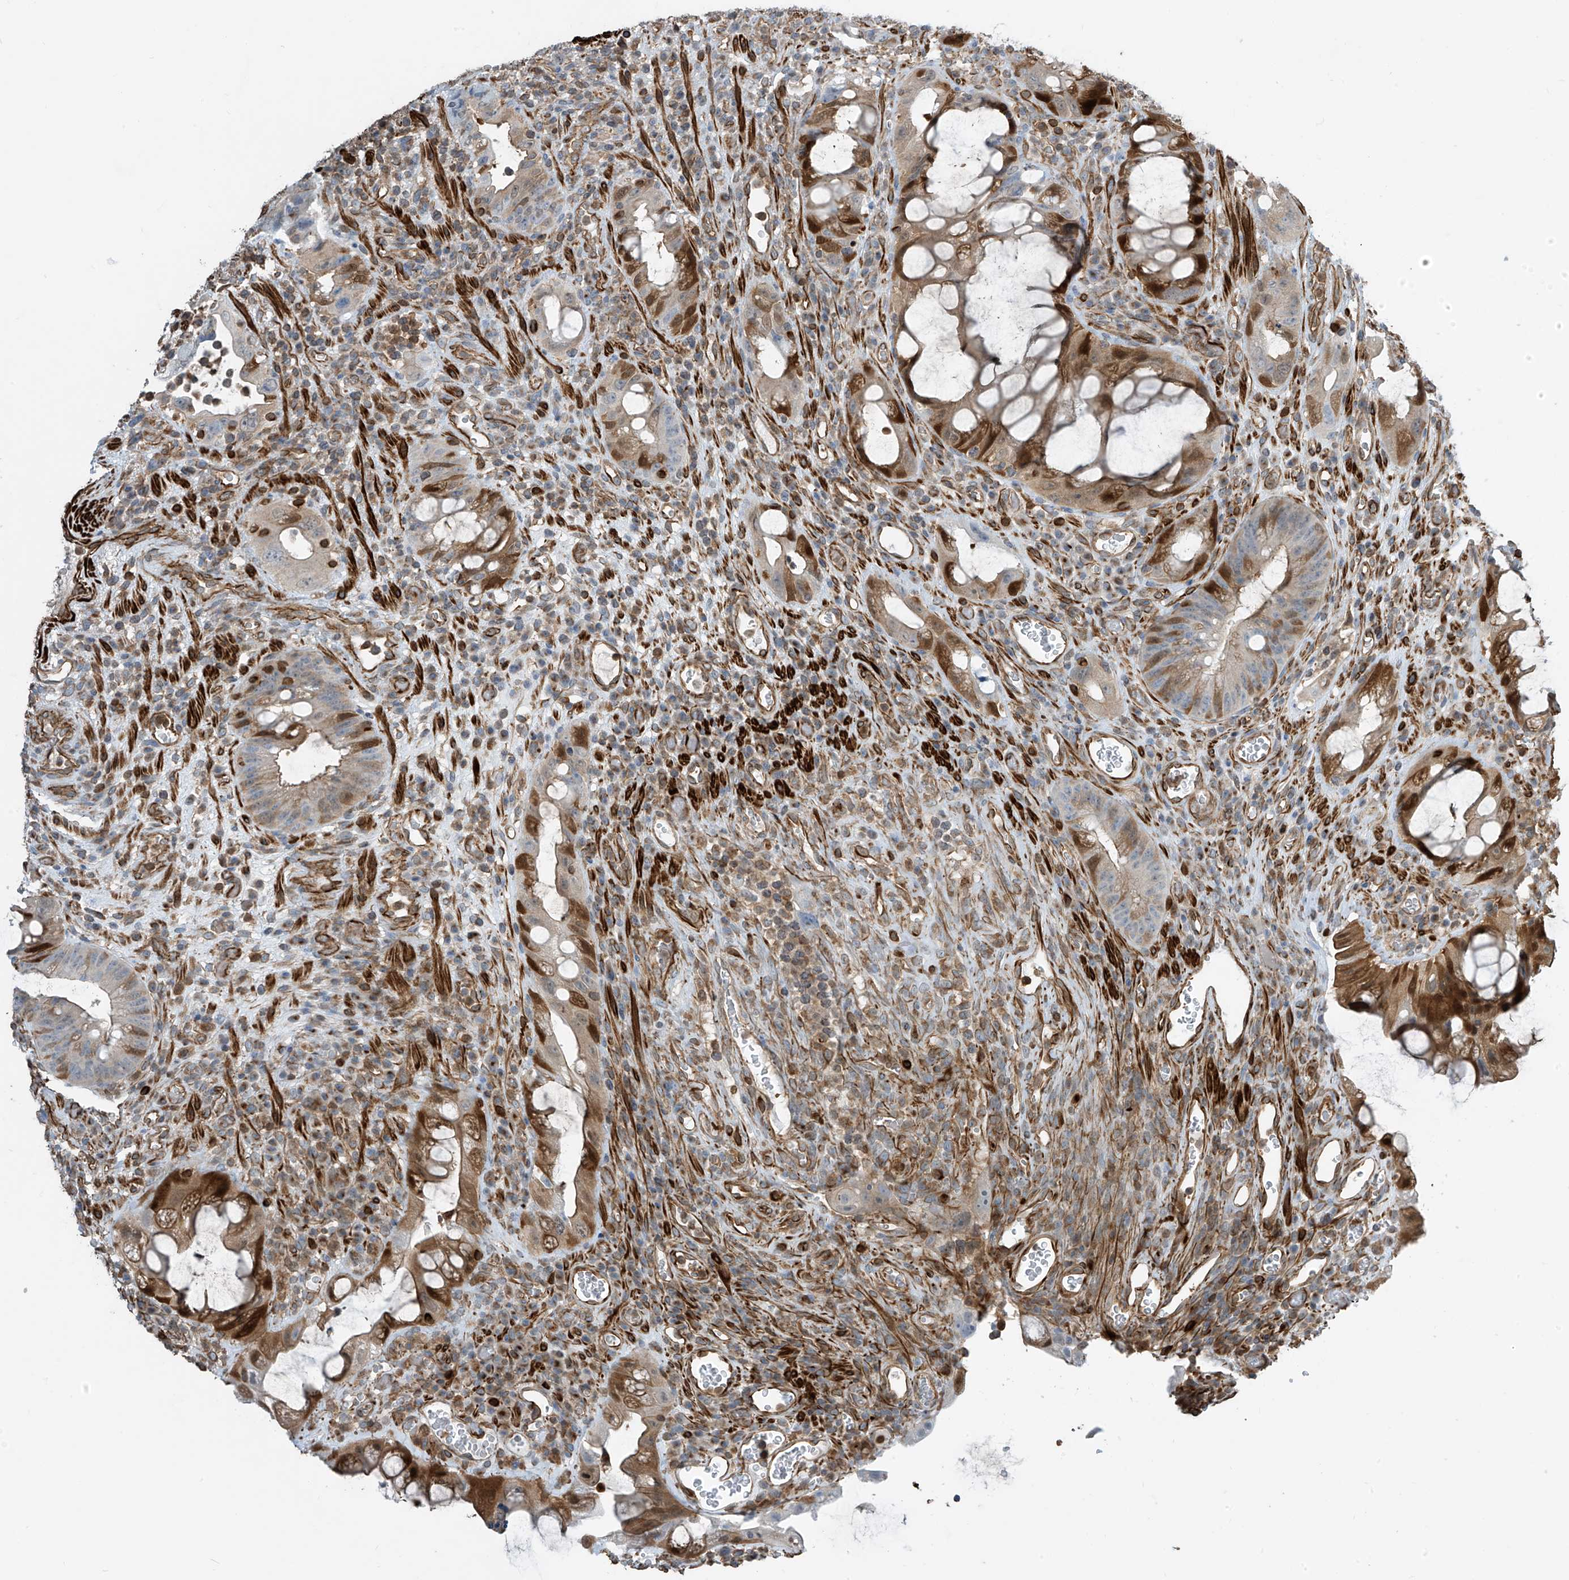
{"staining": {"intensity": "moderate", "quantity": "<25%", "location": "cytoplasmic/membranous"}, "tissue": "colorectal cancer", "cell_type": "Tumor cells", "image_type": "cancer", "snomed": [{"axis": "morphology", "description": "Adenocarcinoma, NOS"}, {"axis": "topography", "description": "Rectum"}], "caption": "A brown stain shows moderate cytoplasmic/membranous positivity of a protein in colorectal adenocarcinoma tumor cells.", "gene": "SH3BGRL3", "patient": {"sex": "male", "age": 59}}